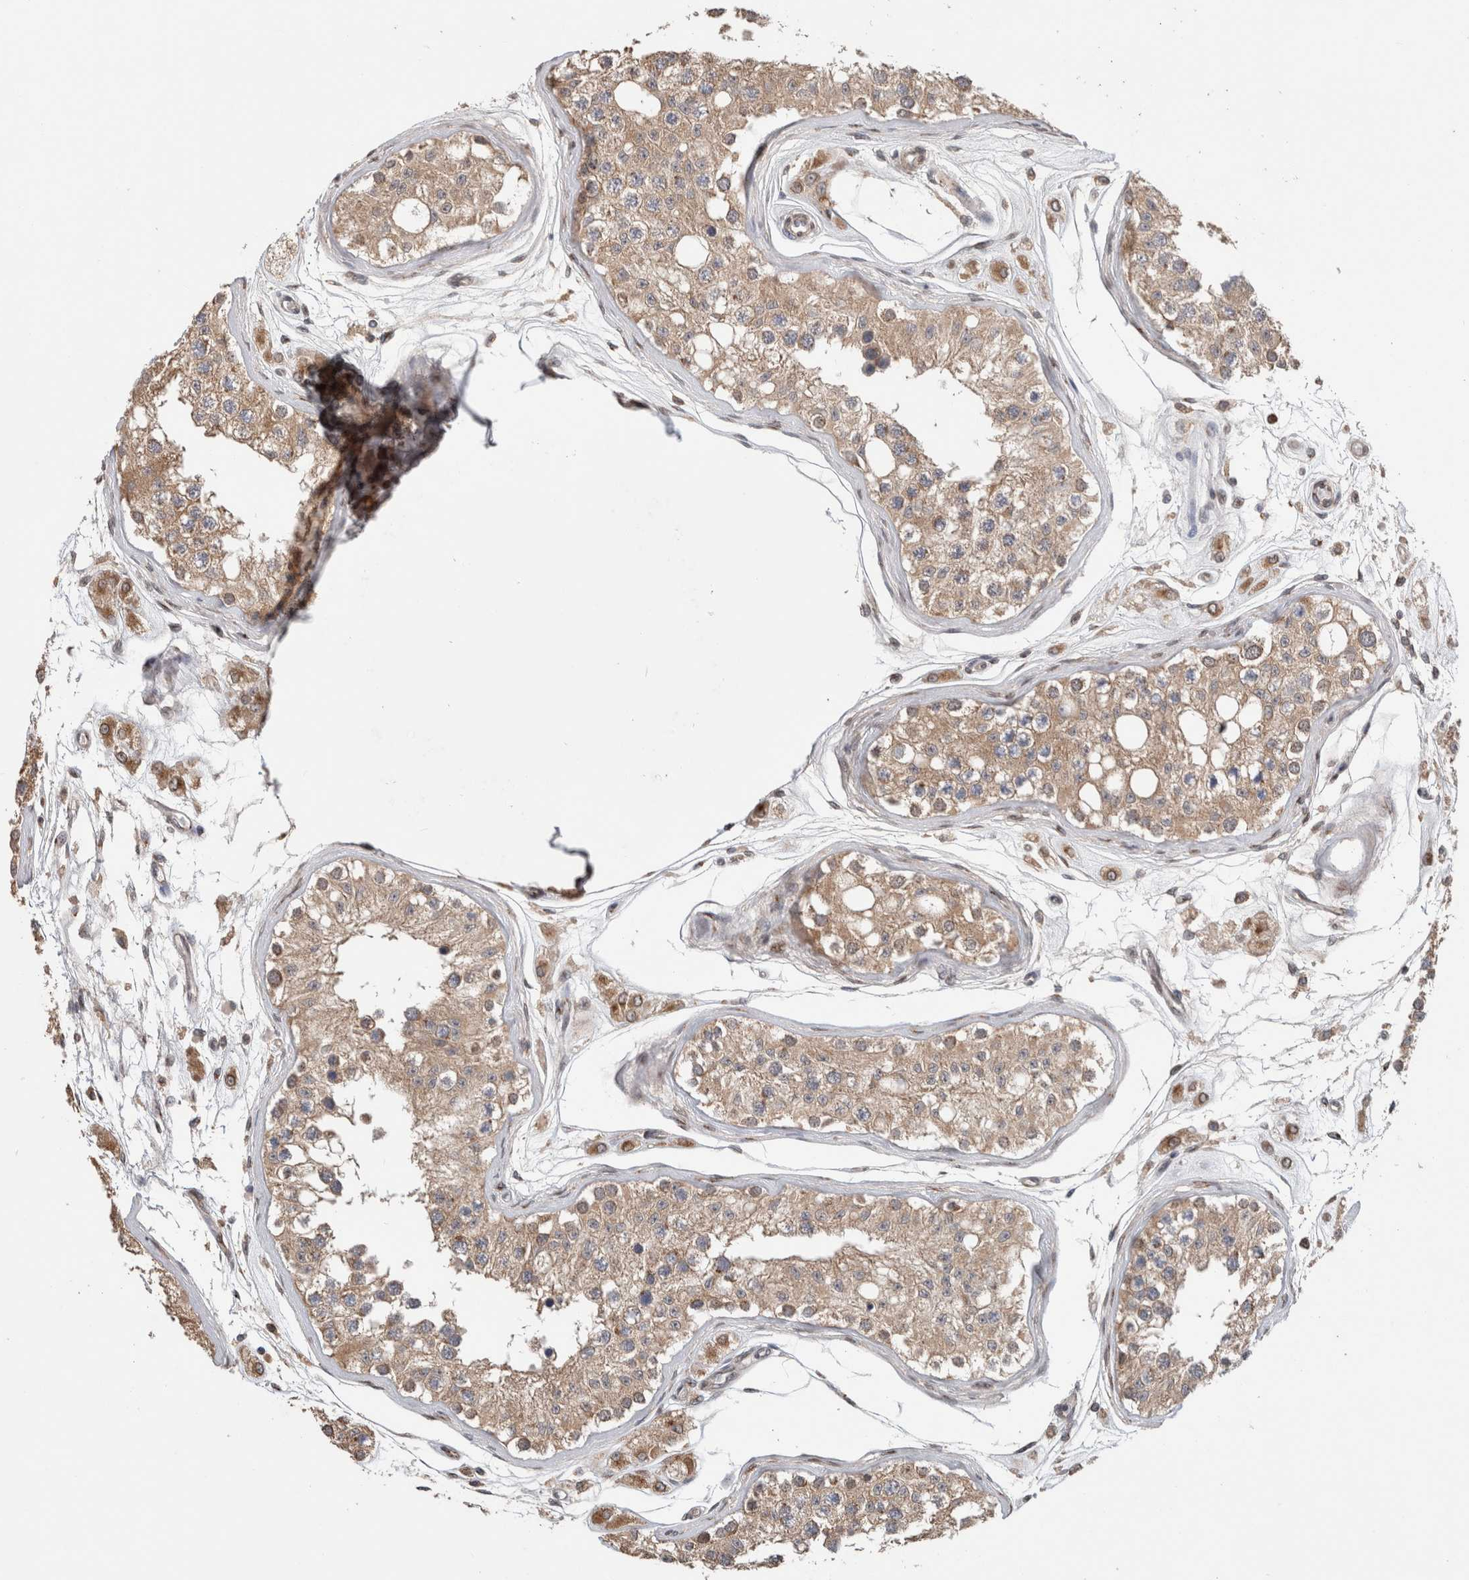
{"staining": {"intensity": "moderate", "quantity": ">75%", "location": "cytoplasmic/membranous"}, "tissue": "testis", "cell_type": "Cells in seminiferous ducts", "image_type": "normal", "snomed": [{"axis": "morphology", "description": "Normal tissue, NOS"}, {"axis": "morphology", "description": "Adenocarcinoma, metastatic, NOS"}, {"axis": "topography", "description": "Testis"}], "caption": "The immunohistochemical stain labels moderate cytoplasmic/membranous expression in cells in seminiferous ducts of normal testis. The staining is performed using DAB brown chromogen to label protein expression. The nuclei are counter-stained blue using hematoxylin.", "gene": "TRIM5", "patient": {"sex": "male", "age": 26}}